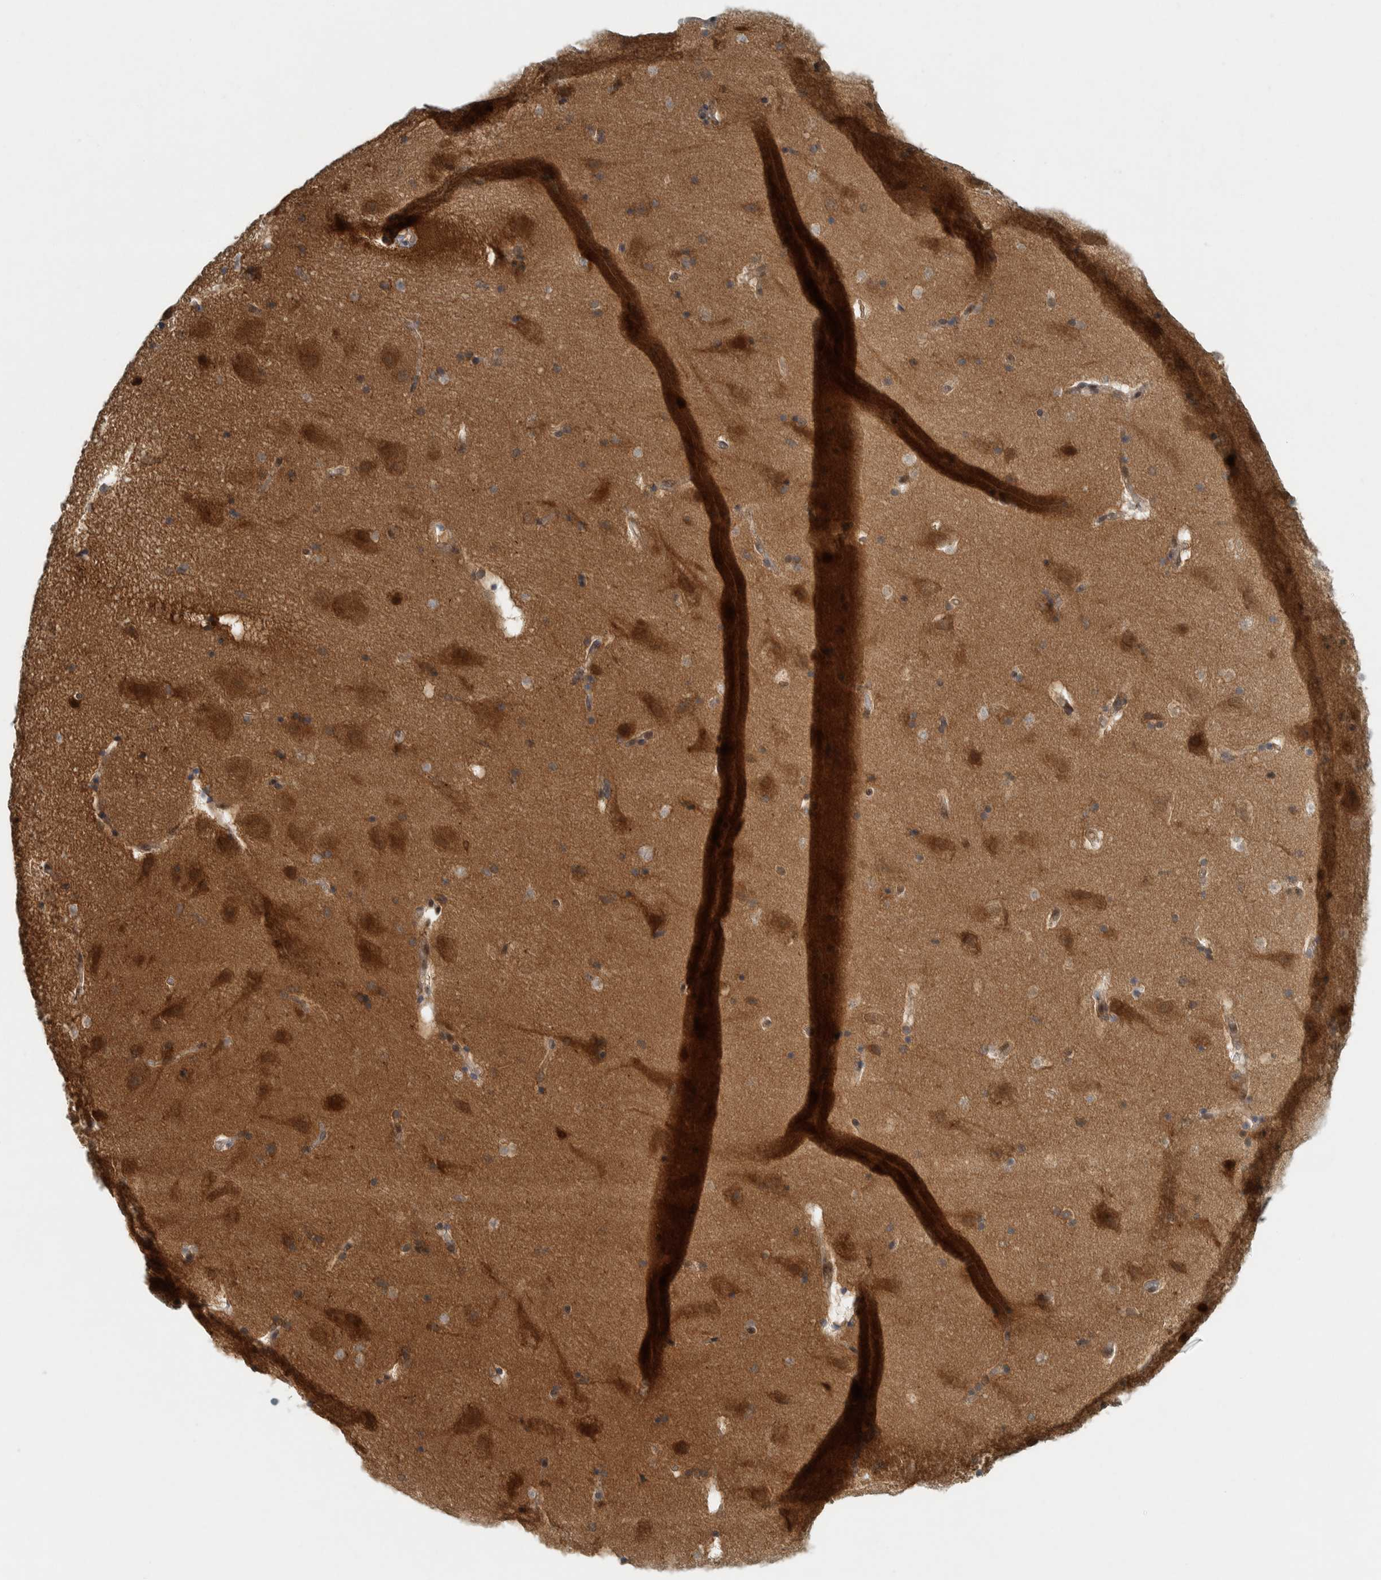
{"staining": {"intensity": "moderate", "quantity": "<25%", "location": "cytoplasmic/membranous,nuclear"}, "tissue": "hippocampus", "cell_type": "Glial cells", "image_type": "normal", "snomed": [{"axis": "morphology", "description": "Normal tissue, NOS"}, {"axis": "topography", "description": "Hippocampus"}], "caption": "Immunohistochemistry histopathology image of normal hippocampus stained for a protein (brown), which demonstrates low levels of moderate cytoplasmic/membranous,nuclear staining in approximately <25% of glial cells.", "gene": "COPS3", "patient": {"sex": "male", "age": 45}}